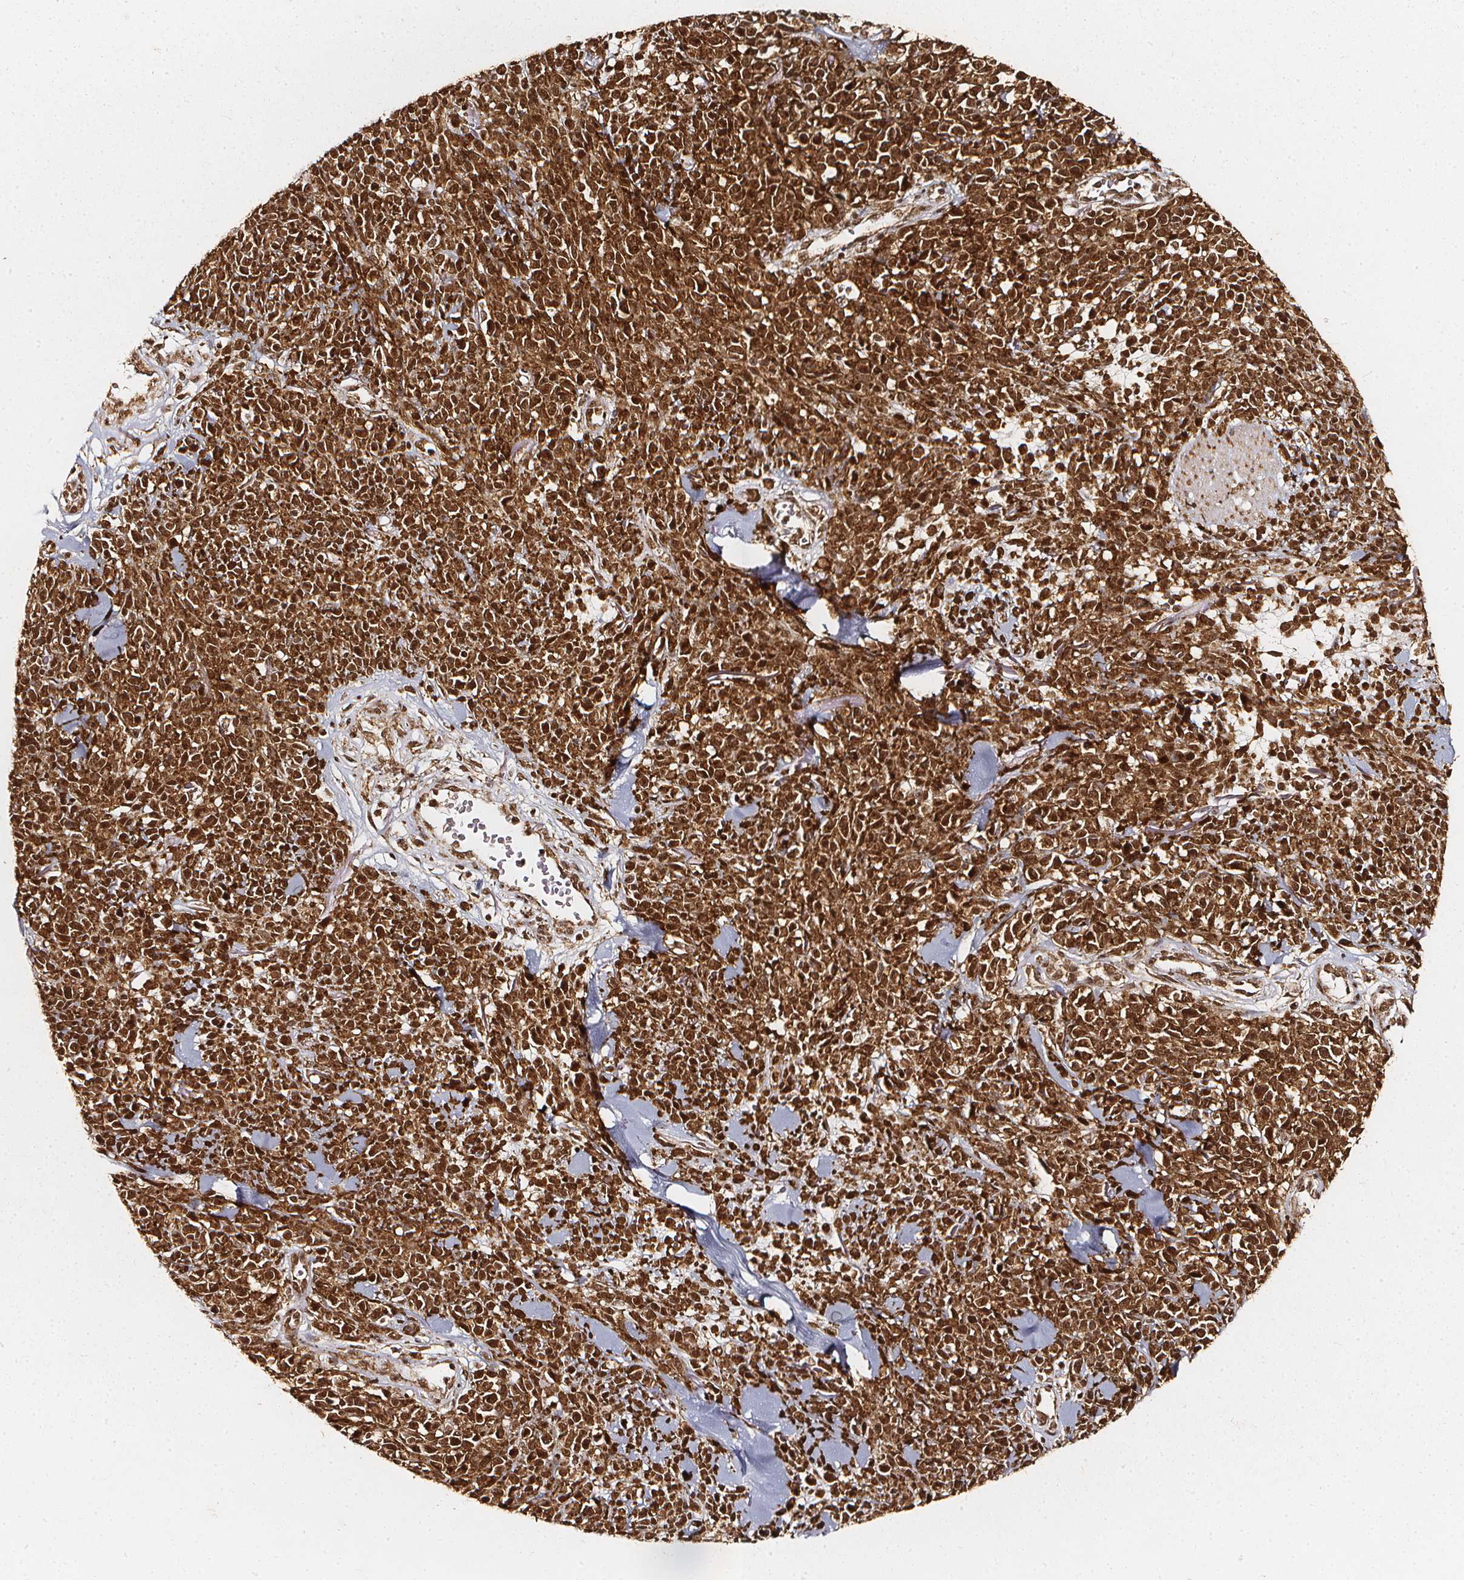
{"staining": {"intensity": "moderate", "quantity": ">75%", "location": "cytoplasmic/membranous,nuclear"}, "tissue": "melanoma", "cell_type": "Tumor cells", "image_type": "cancer", "snomed": [{"axis": "morphology", "description": "Malignant melanoma, NOS"}, {"axis": "topography", "description": "Skin"}, {"axis": "topography", "description": "Skin of trunk"}], "caption": "Melanoma stained with a protein marker demonstrates moderate staining in tumor cells.", "gene": "SMN1", "patient": {"sex": "male", "age": 74}}